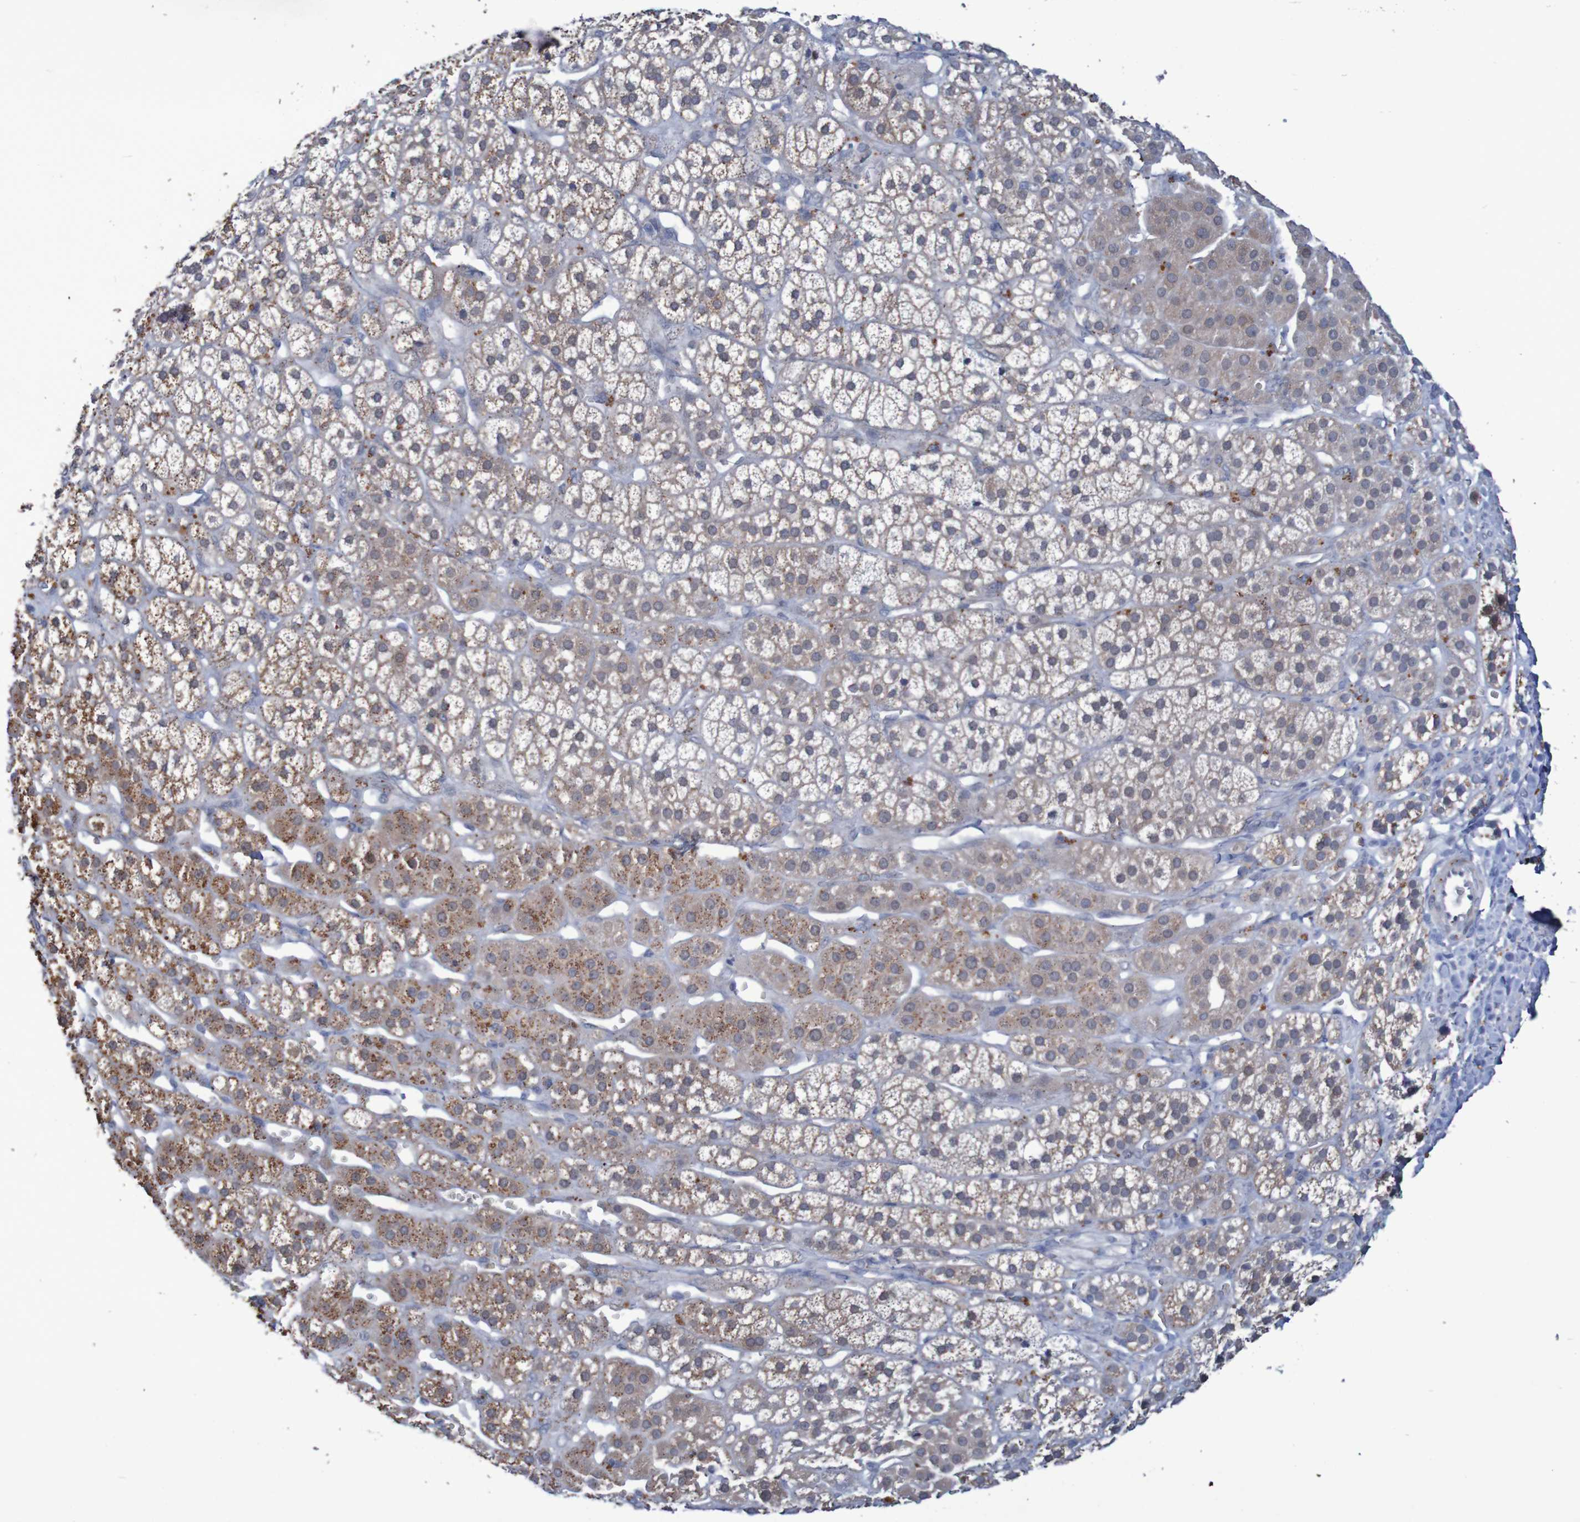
{"staining": {"intensity": "moderate", "quantity": "25%-75%", "location": "cytoplasmic/membranous"}, "tissue": "adrenal gland", "cell_type": "Glandular cells", "image_type": "normal", "snomed": [{"axis": "morphology", "description": "Normal tissue, NOS"}, {"axis": "topography", "description": "Adrenal gland"}], "caption": "This is a photomicrograph of immunohistochemistry staining of normal adrenal gland, which shows moderate expression in the cytoplasmic/membranous of glandular cells.", "gene": "FBP1", "patient": {"sex": "male", "age": 56}}